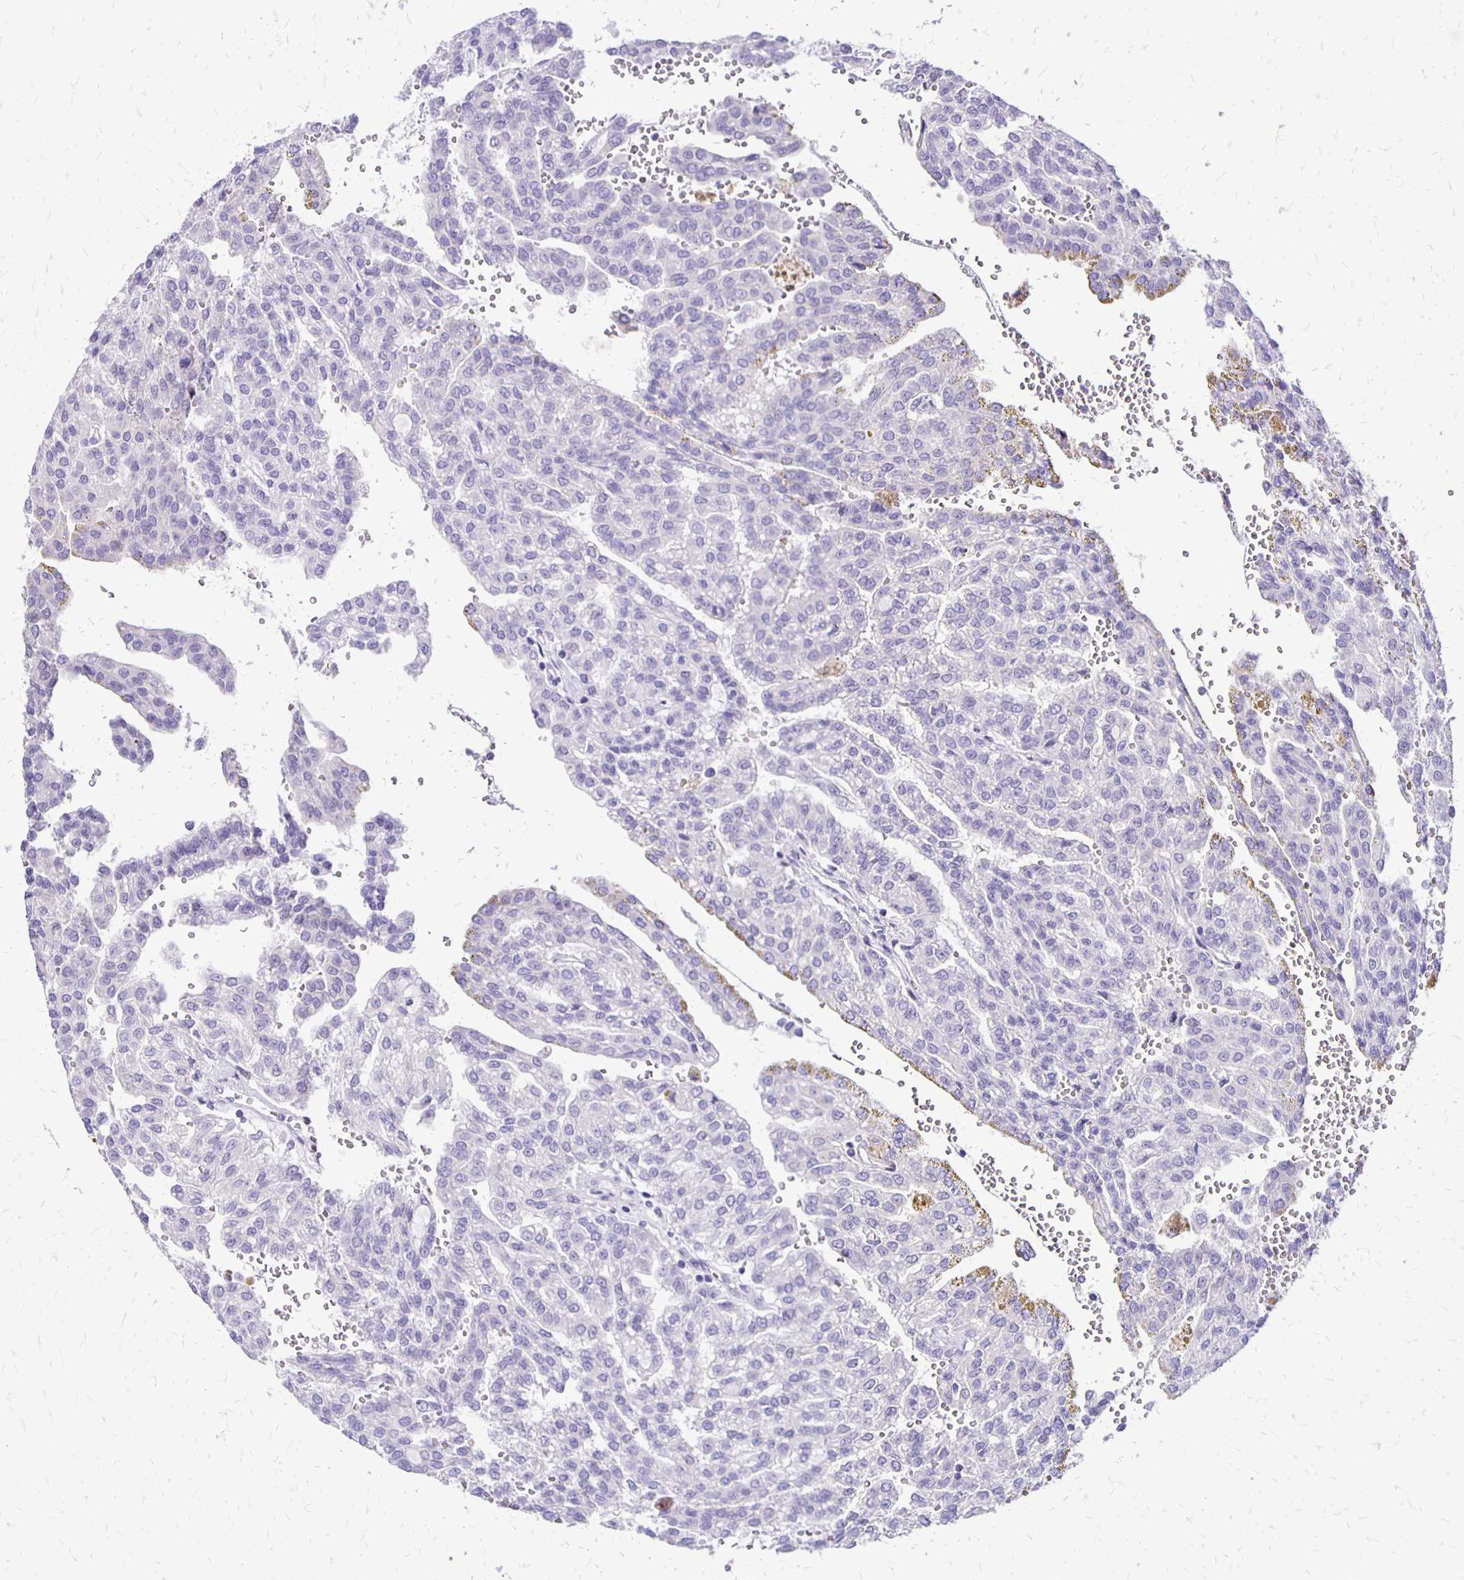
{"staining": {"intensity": "negative", "quantity": "none", "location": "none"}, "tissue": "renal cancer", "cell_type": "Tumor cells", "image_type": "cancer", "snomed": [{"axis": "morphology", "description": "Adenocarcinoma, NOS"}, {"axis": "topography", "description": "Kidney"}], "caption": "DAB immunohistochemical staining of human renal cancer (adenocarcinoma) shows no significant positivity in tumor cells.", "gene": "ANKRD45", "patient": {"sex": "male", "age": 63}}